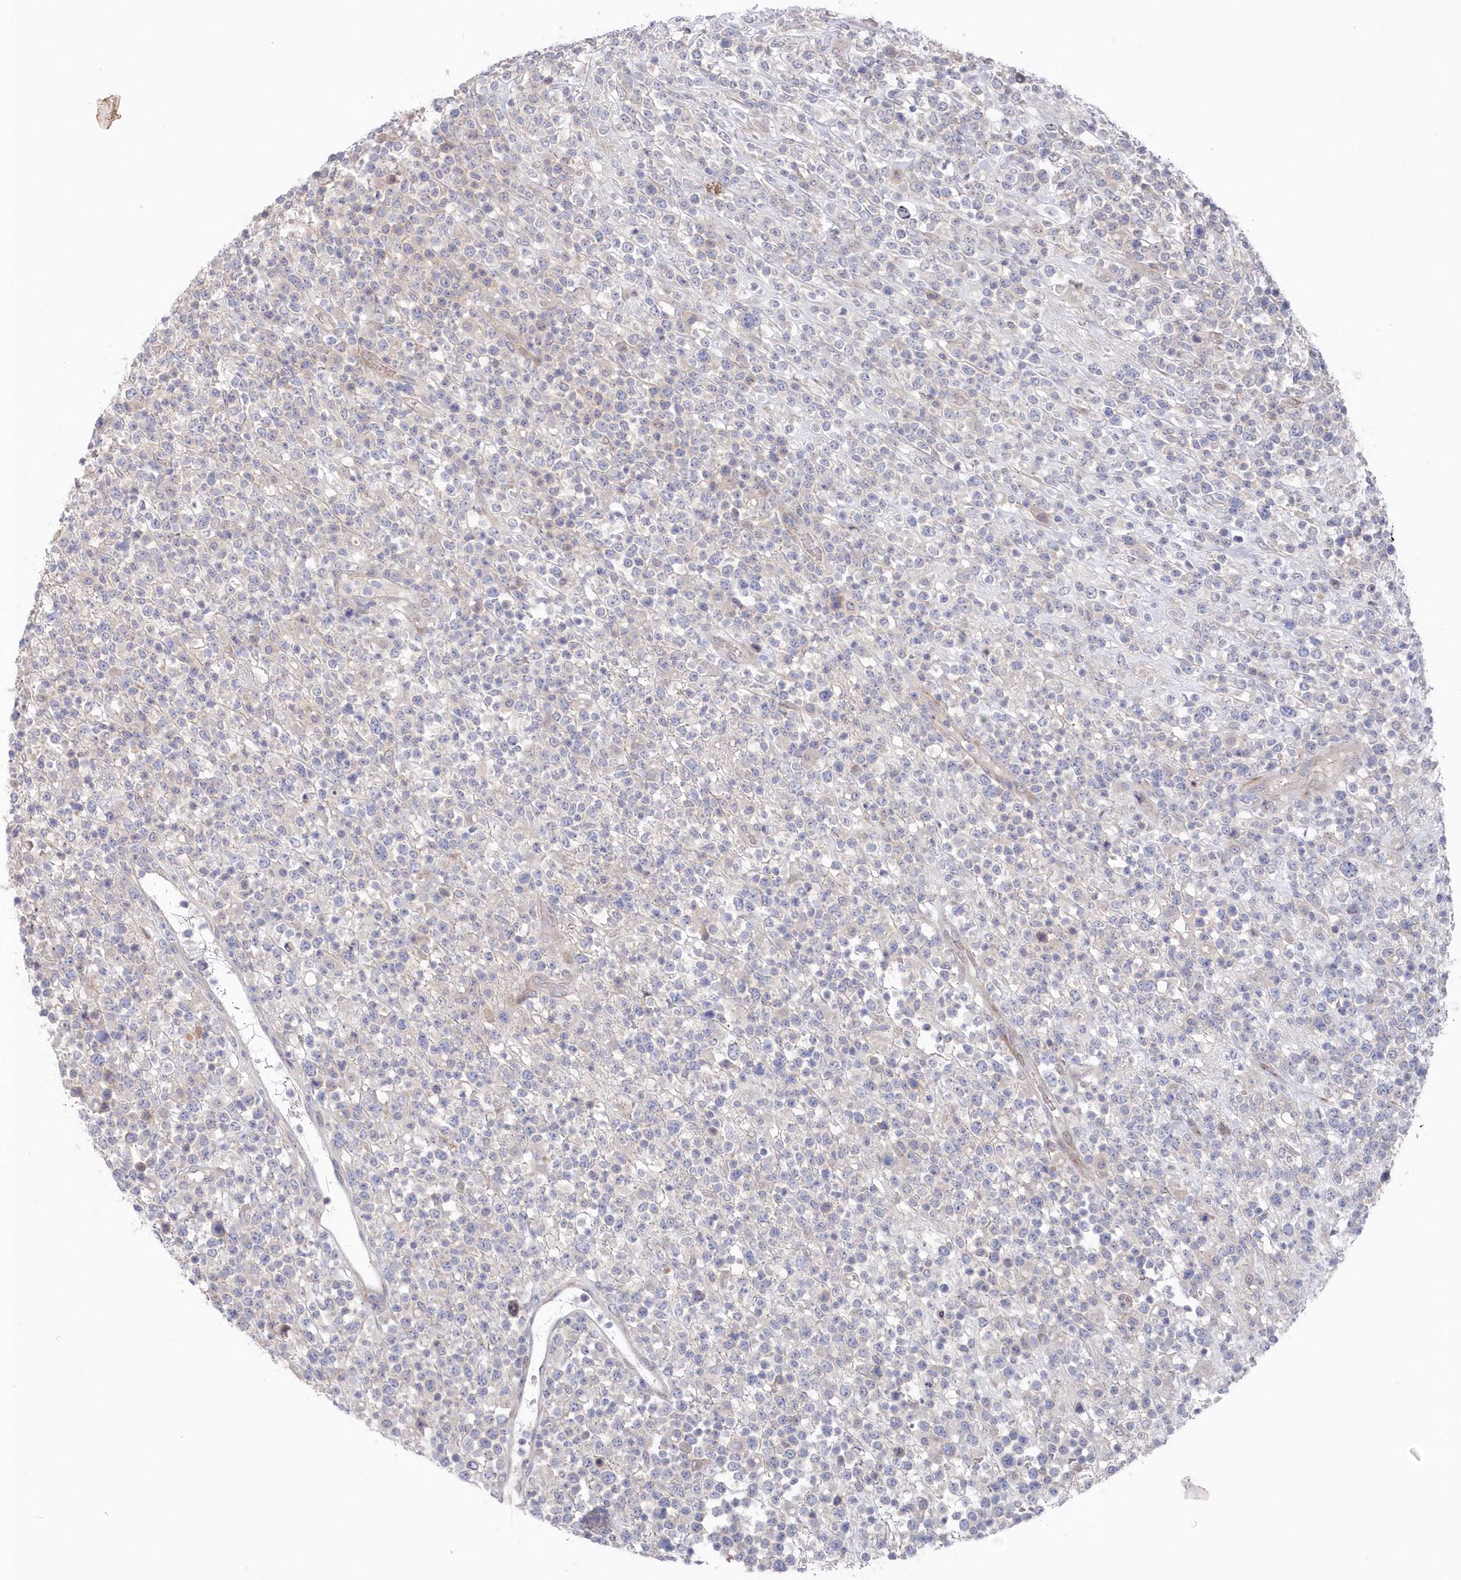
{"staining": {"intensity": "negative", "quantity": "none", "location": "none"}, "tissue": "lymphoma", "cell_type": "Tumor cells", "image_type": "cancer", "snomed": [{"axis": "morphology", "description": "Malignant lymphoma, non-Hodgkin's type, High grade"}, {"axis": "topography", "description": "Colon"}], "caption": "The micrograph demonstrates no significant staining in tumor cells of malignant lymphoma, non-Hodgkin's type (high-grade).", "gene": "KIAA1586", "patient": {"sex": "female", "age": 53}}